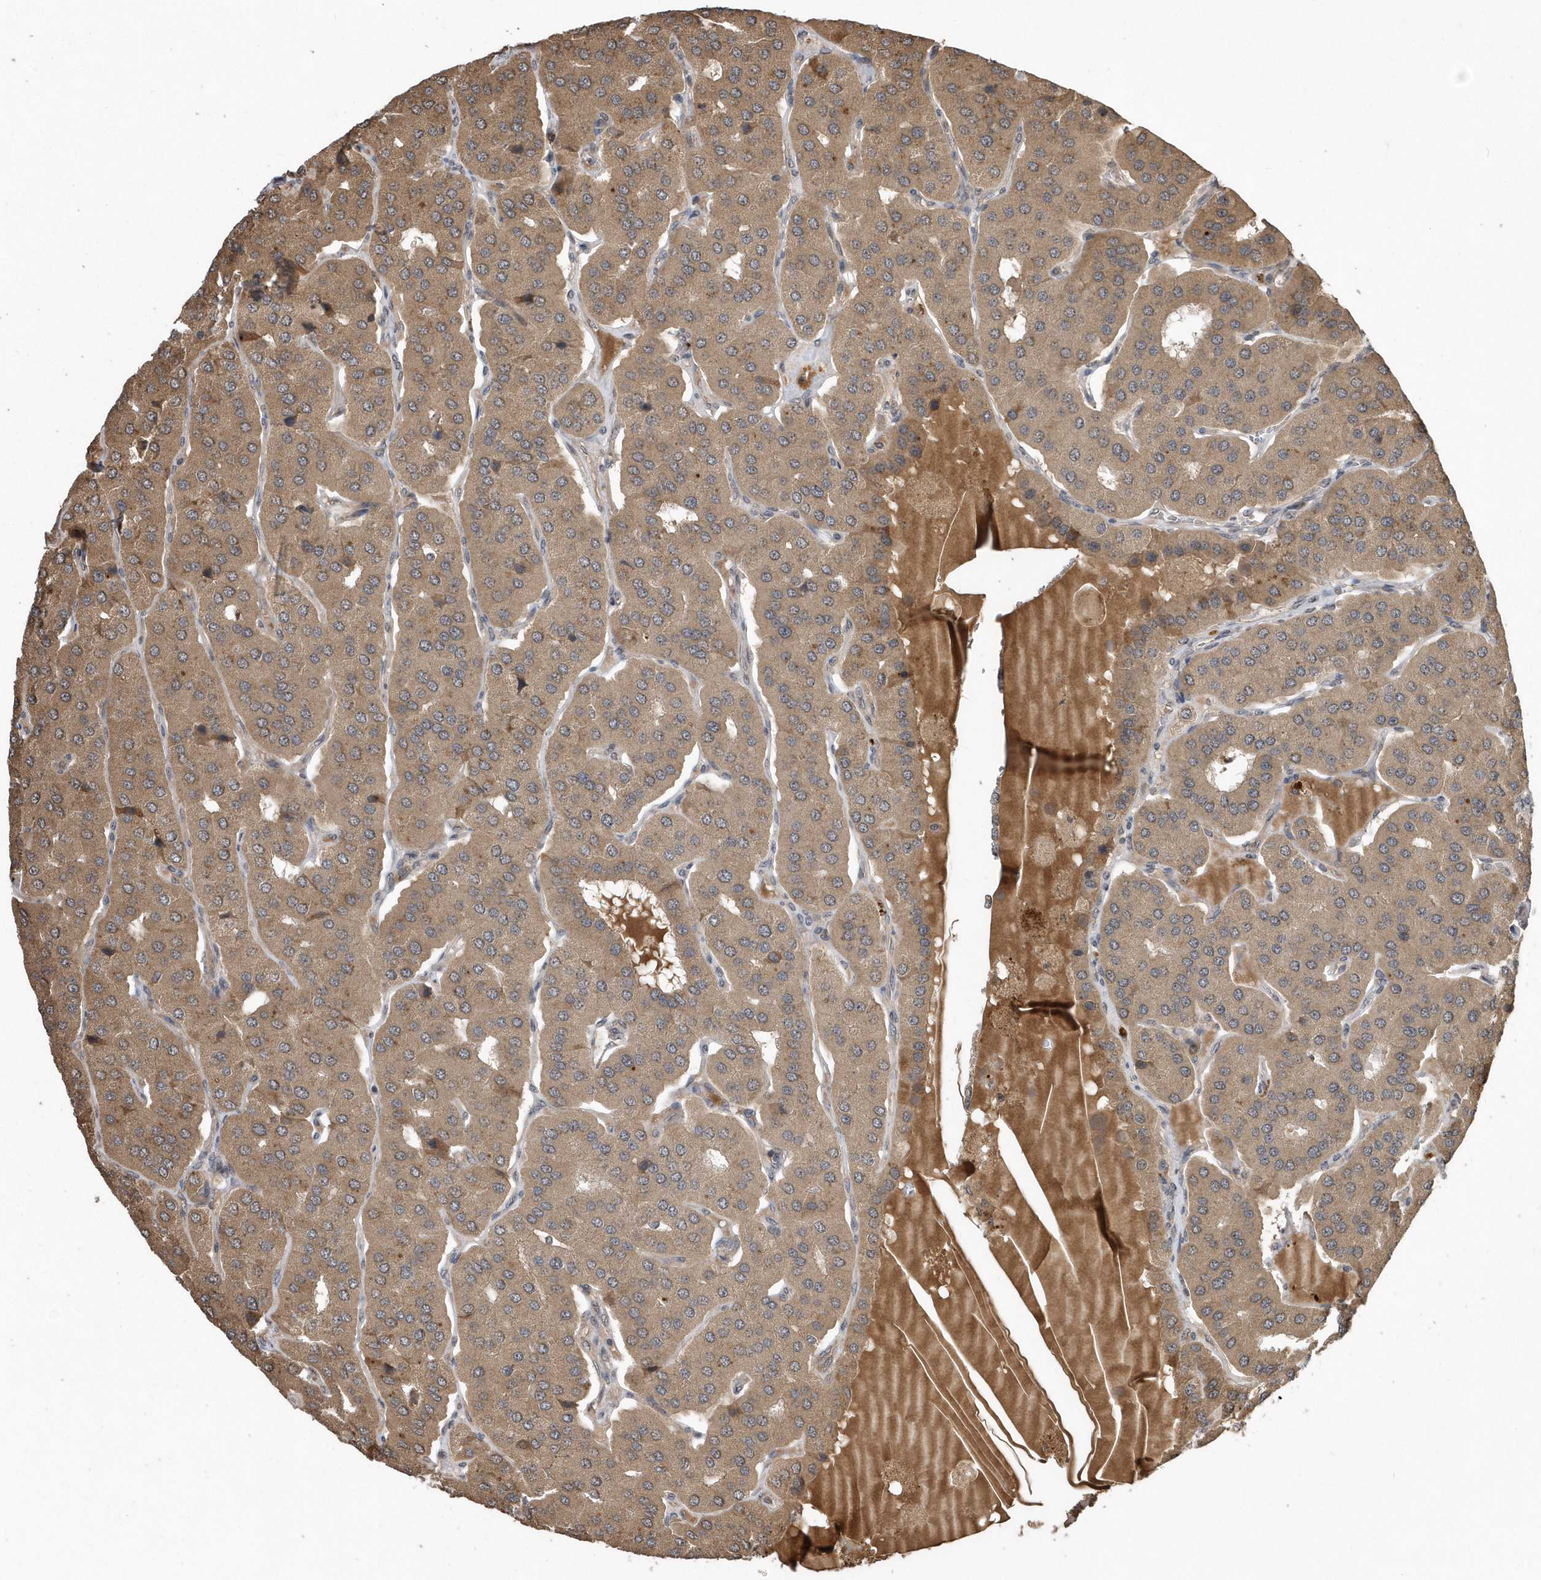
{"staining": {"intensity": "weak", "quantity": ">75%", "location": "cytoplasmic/membranous"}, "tissue": "parathyroid gland", "cell_type": "Glandular cells", "image_type": "normal", "snomed": [{"axis": "morphology", "description": "Normal tissue, NOS"}, {"axis": "morphology", "description": "Adenoma, NOS"}, {"axis": "topography", "description": "Parathyroid gland"}], "caption": "The immunohistochemical stain shows weak cytoplasmic/membranous staining in glandular cells of benign parathyroid gland. The staining was performed using DAB (3,3'-diaminobenzidine) to visualize the protein expression in brown, while the nuclei were stained in blue with hematoxylin (Magnification: 20x).", "gene": "WASHC5", "patient": {"sex": "female", "age": 86}}